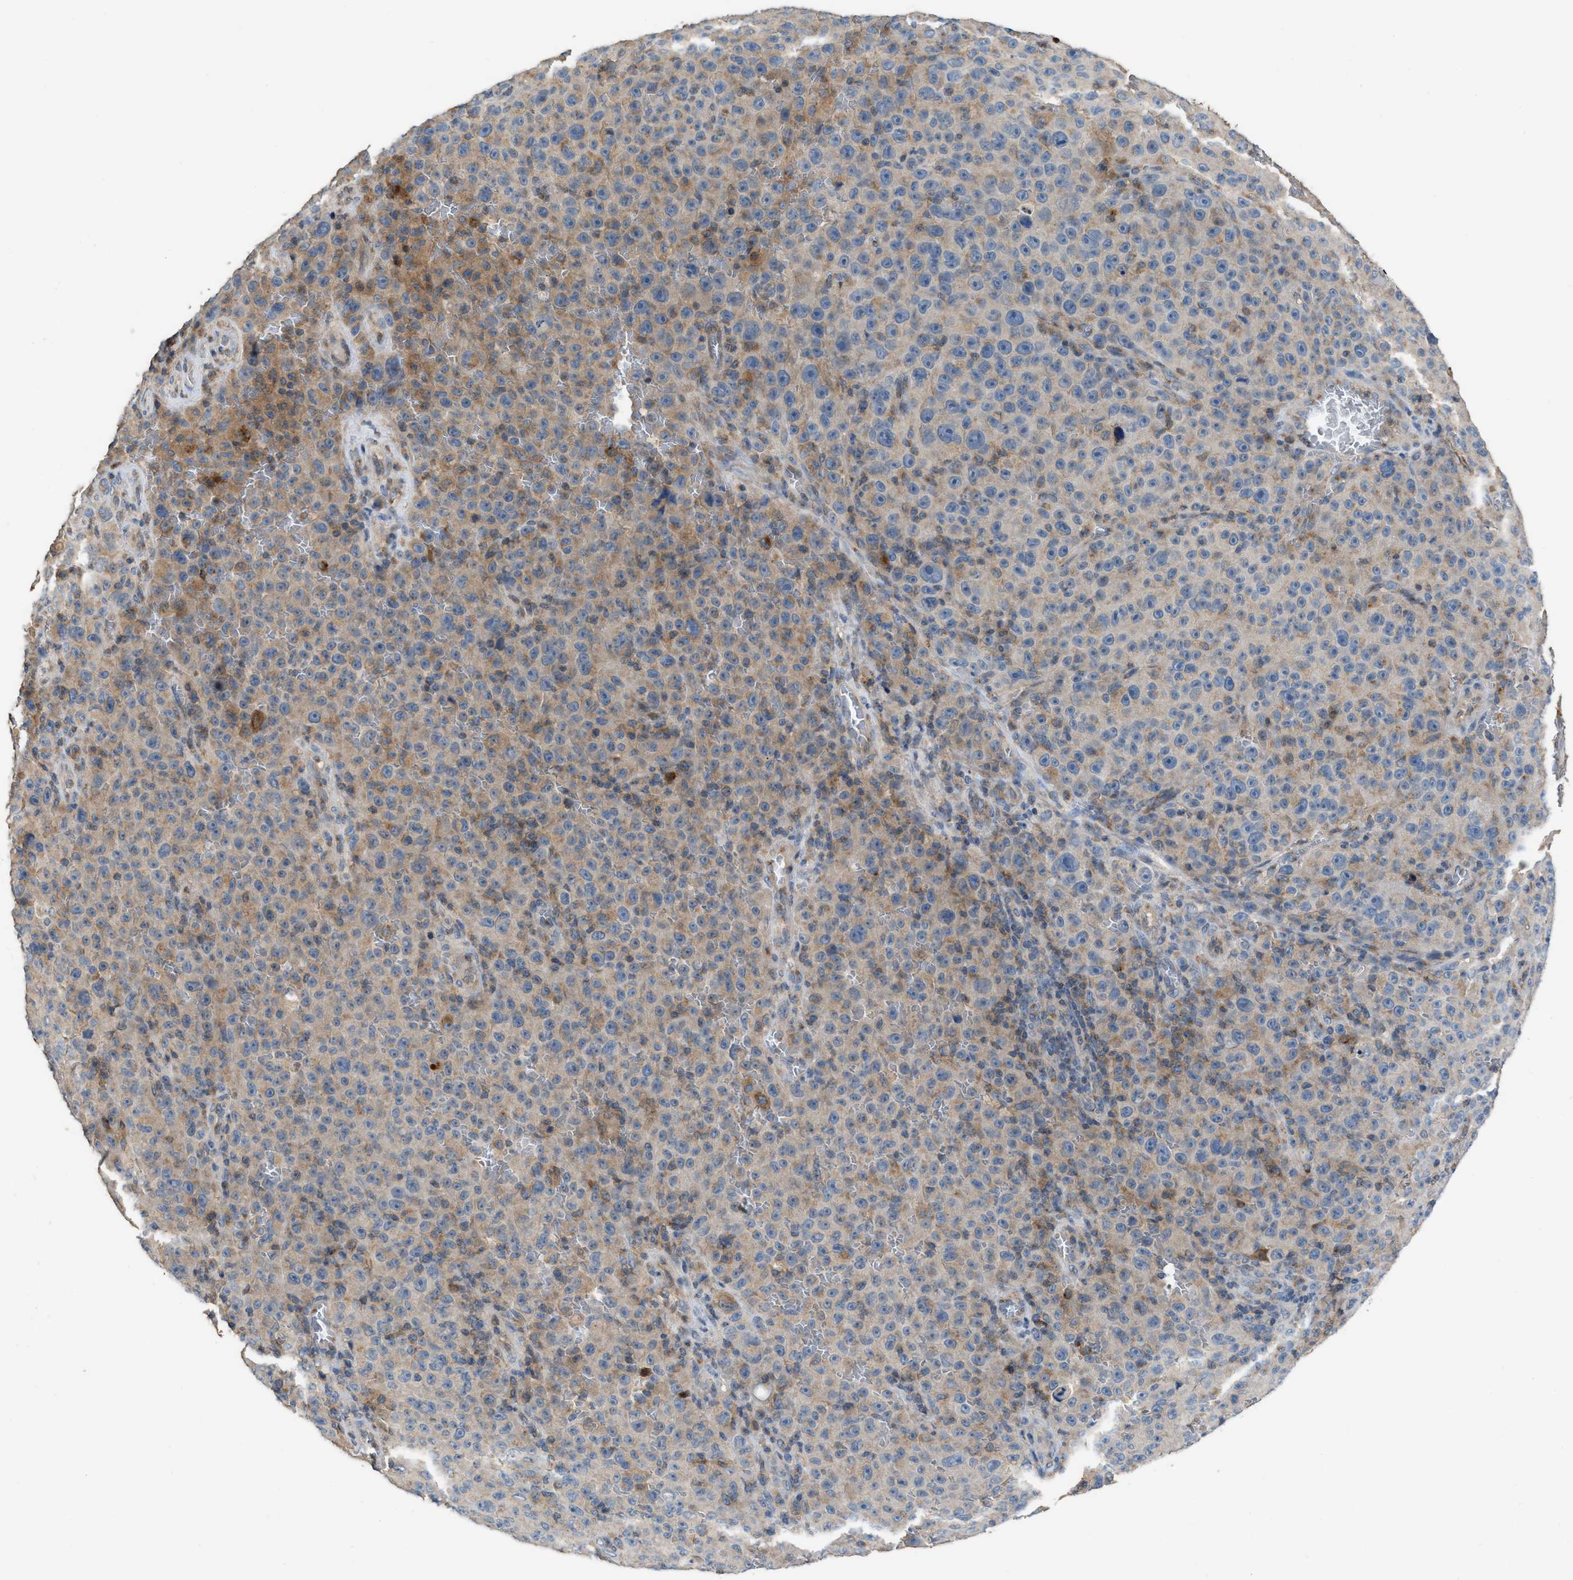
{"staining": {"intensity": "weak", "quantity": "25%-75%", "location": "cytoplasmic/membranous"}, "tissue": "melanoma", "cell_type": "Tumor cells", "image_type": "cancer", "snomed": [{"axis": "morphology", "description": "Malignant melanoma, NOS"}, {"axis": "topography", "description": "Skin"}], "caption": "Protein analysis of melanoma tissue demonstrates weak cytoplasmic/membranous expression in about 25%-75% of tumor cells.", "gene": "TPK1", "patient": {"sex": "female", "age": 82}}